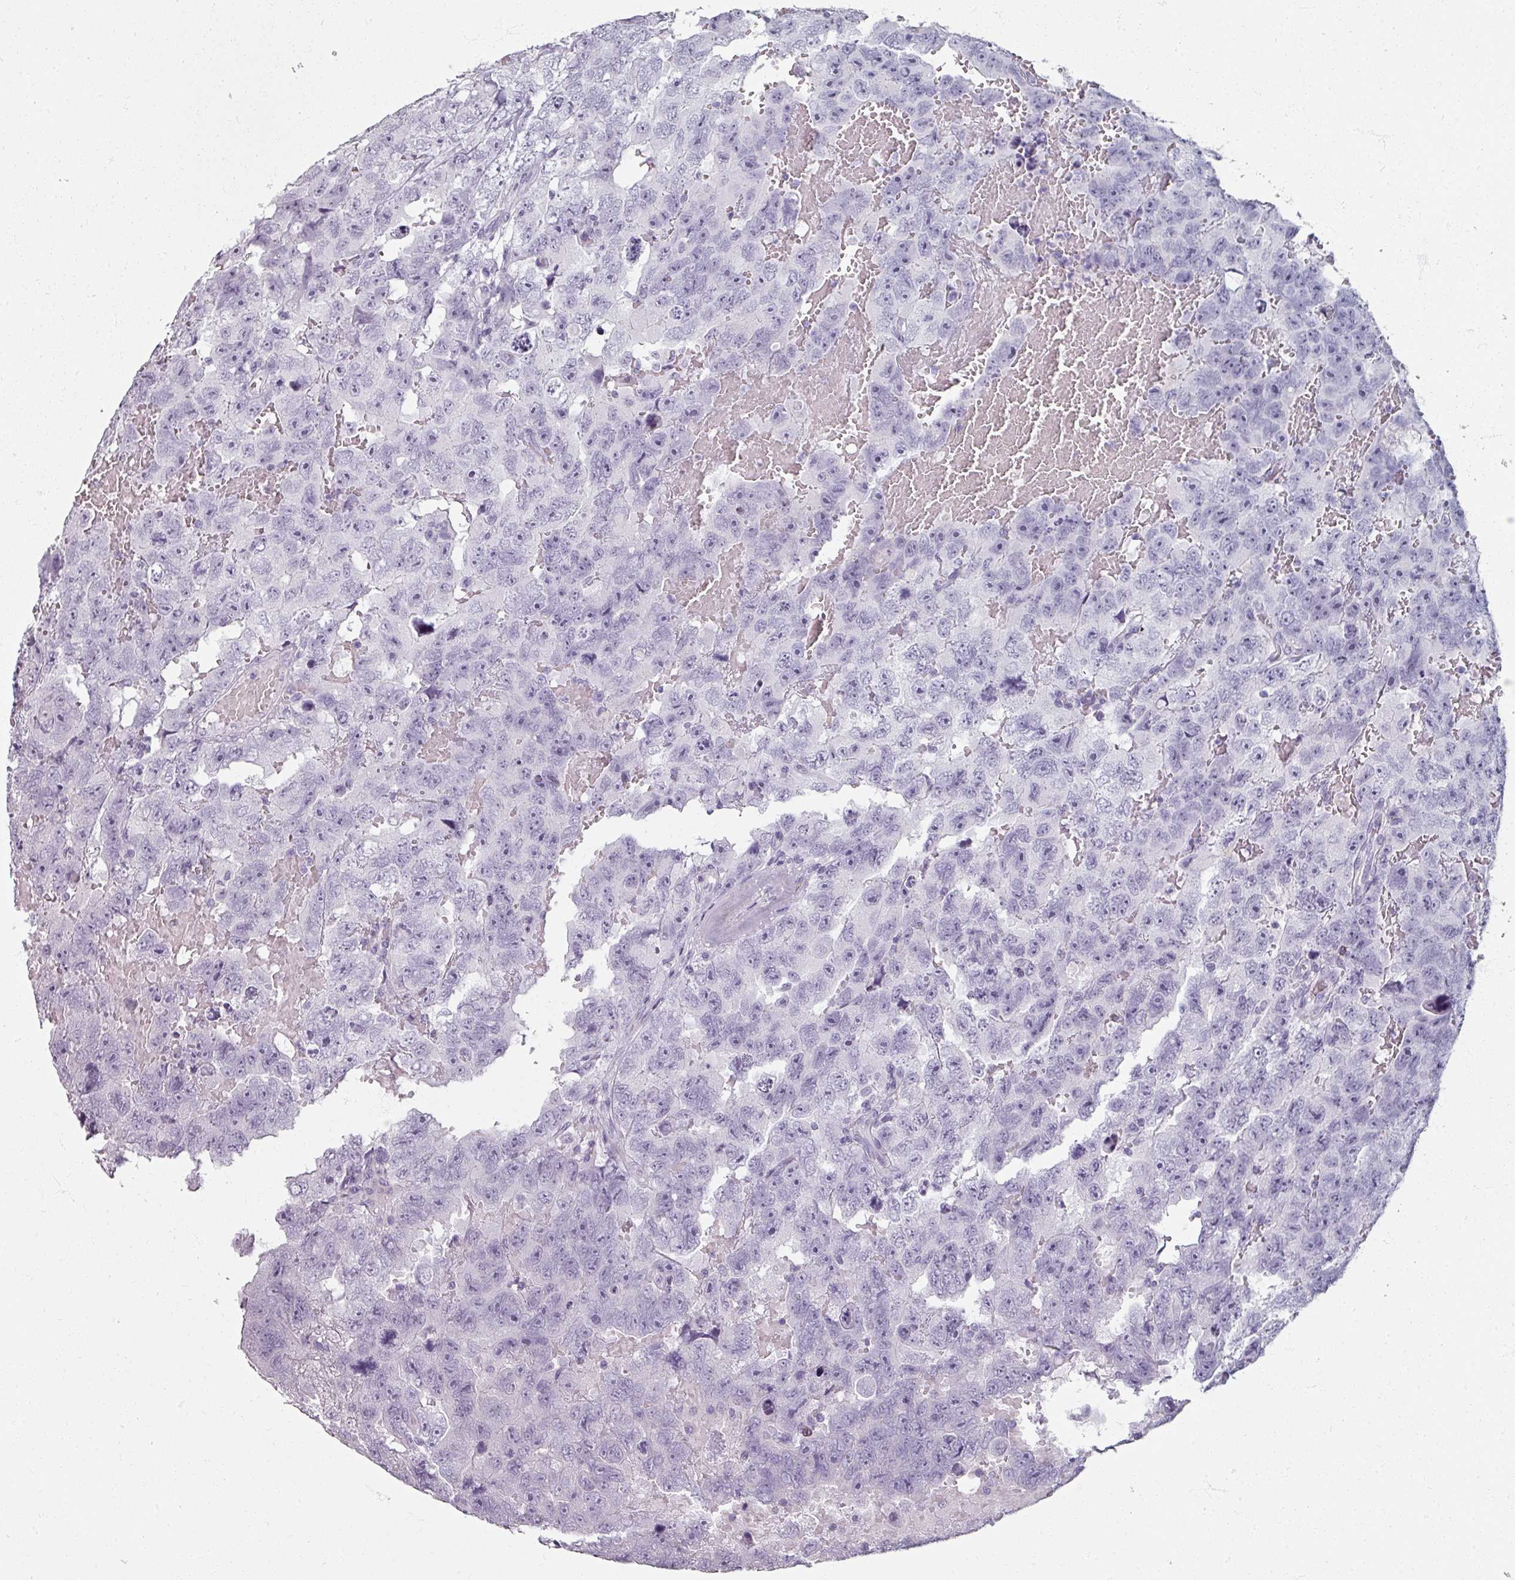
{"staining": {"intensity": "negative", "quantity": "none", "location": "none"}, "tissue": "testis cancer", "cell_type": "Tumor cells", "image_type": "cancer", "snomed": [{"axis": "morphology", "description": "Carcinoma, Embryonal, NOS"}, {"axis": "topography", "description": "Testis"}], "caption": "This histopathology image is of embryonal carcinoma (testis) stained with immunohistochemistry (IHC) to label a protein in brown with the nuclei are counter-stained blue. There is no positivity in tumor cells.", "gene": "REG3G", "patient": {"sex": "male", "age": 45}}